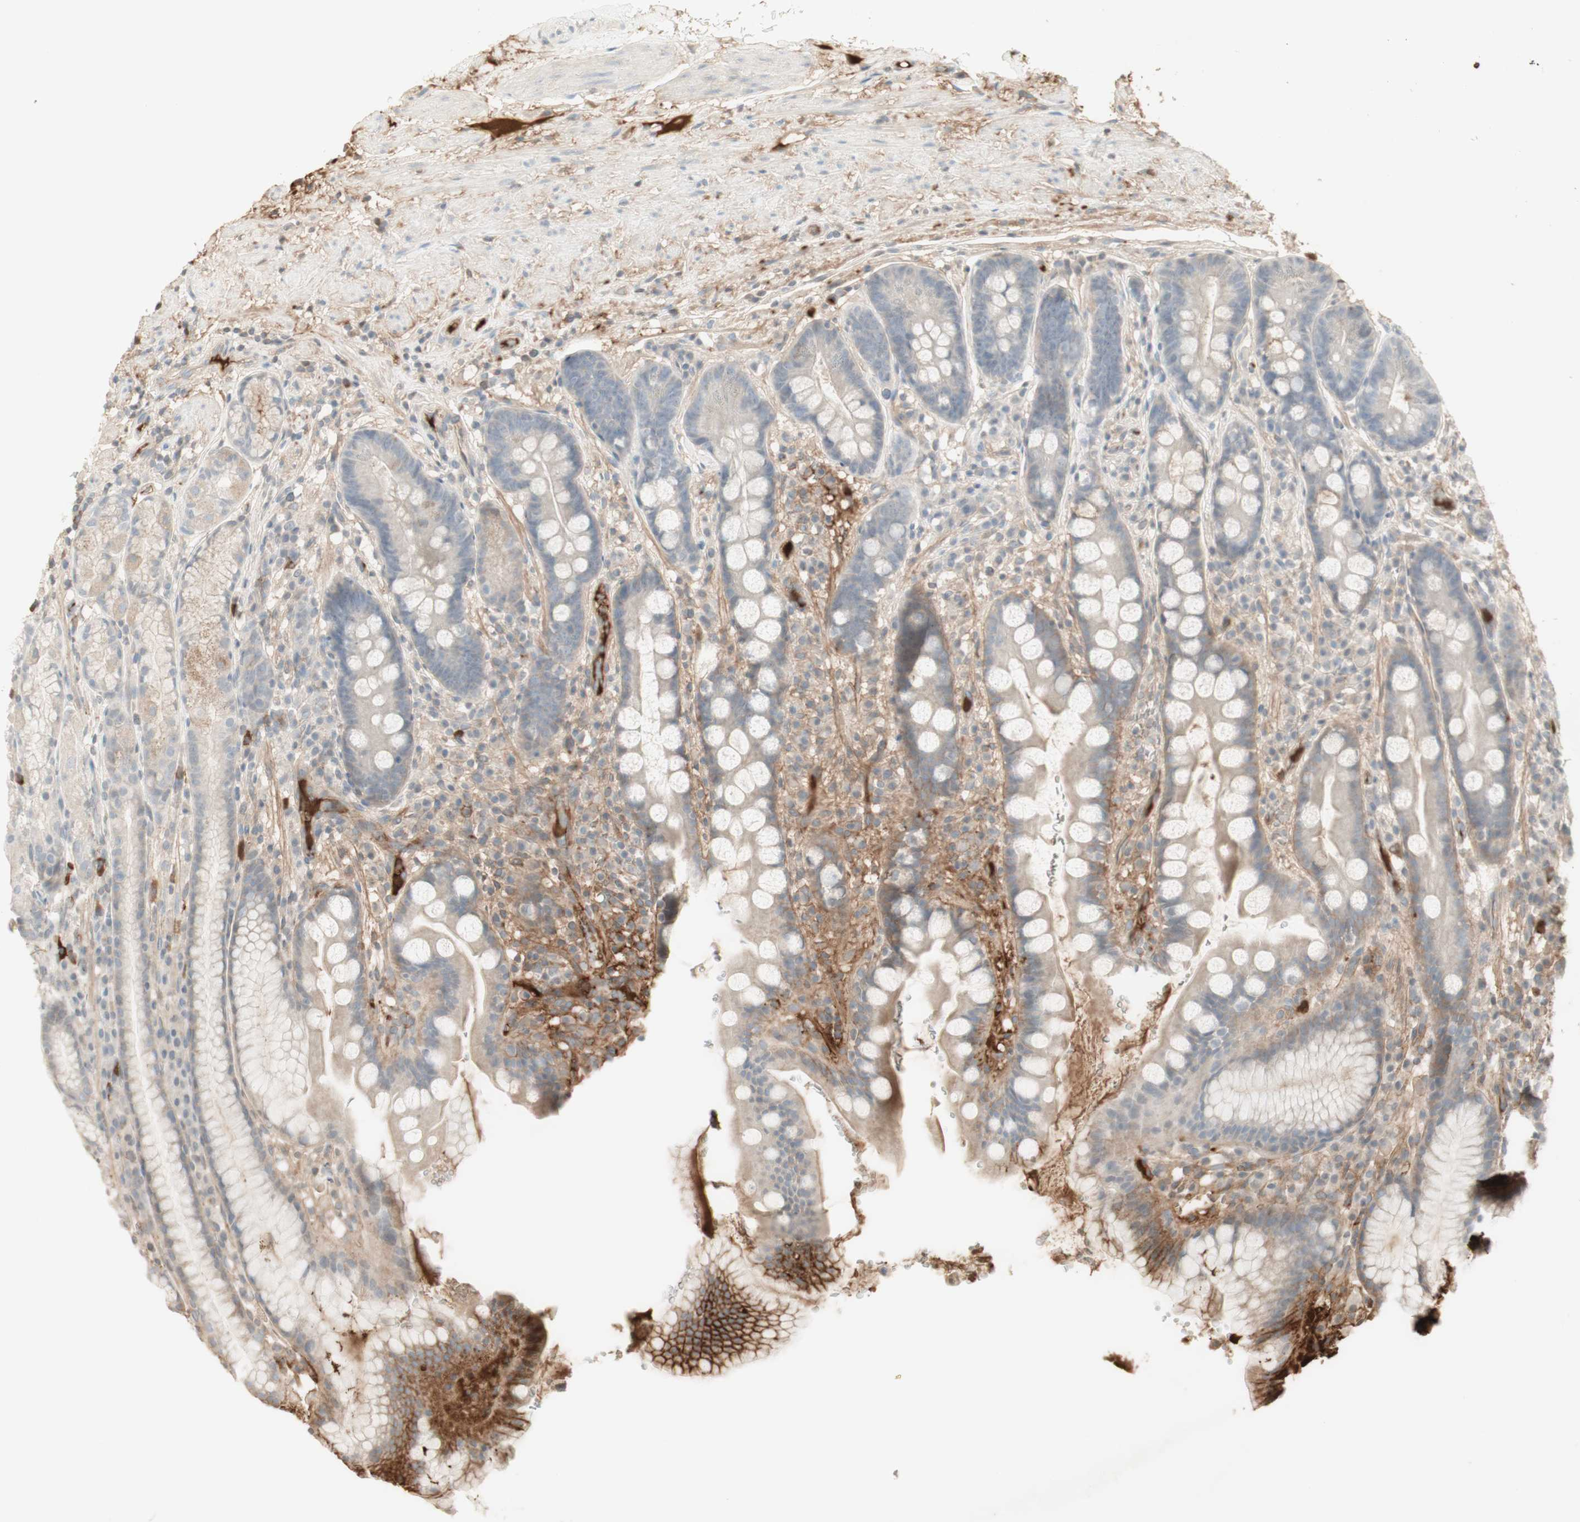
{"staining": {"intensity": "weak", "quantity": "<25%", "location": "cytoplasmic/membranous"}, "tissue": "stomach", "cell_type": "Glandular cells", "image_type": "normal", "snomed": [{"axis": "morphology", "description": "Normal tissue, NOS"}, {"axis": "topography", "description": "Stomach, lower"}], "caption": "Protein analysis of benign stomach exhibits no significant staining in glandular cells.", "gene": "NID1", "patient": {"sex": "male", "age": 52}}